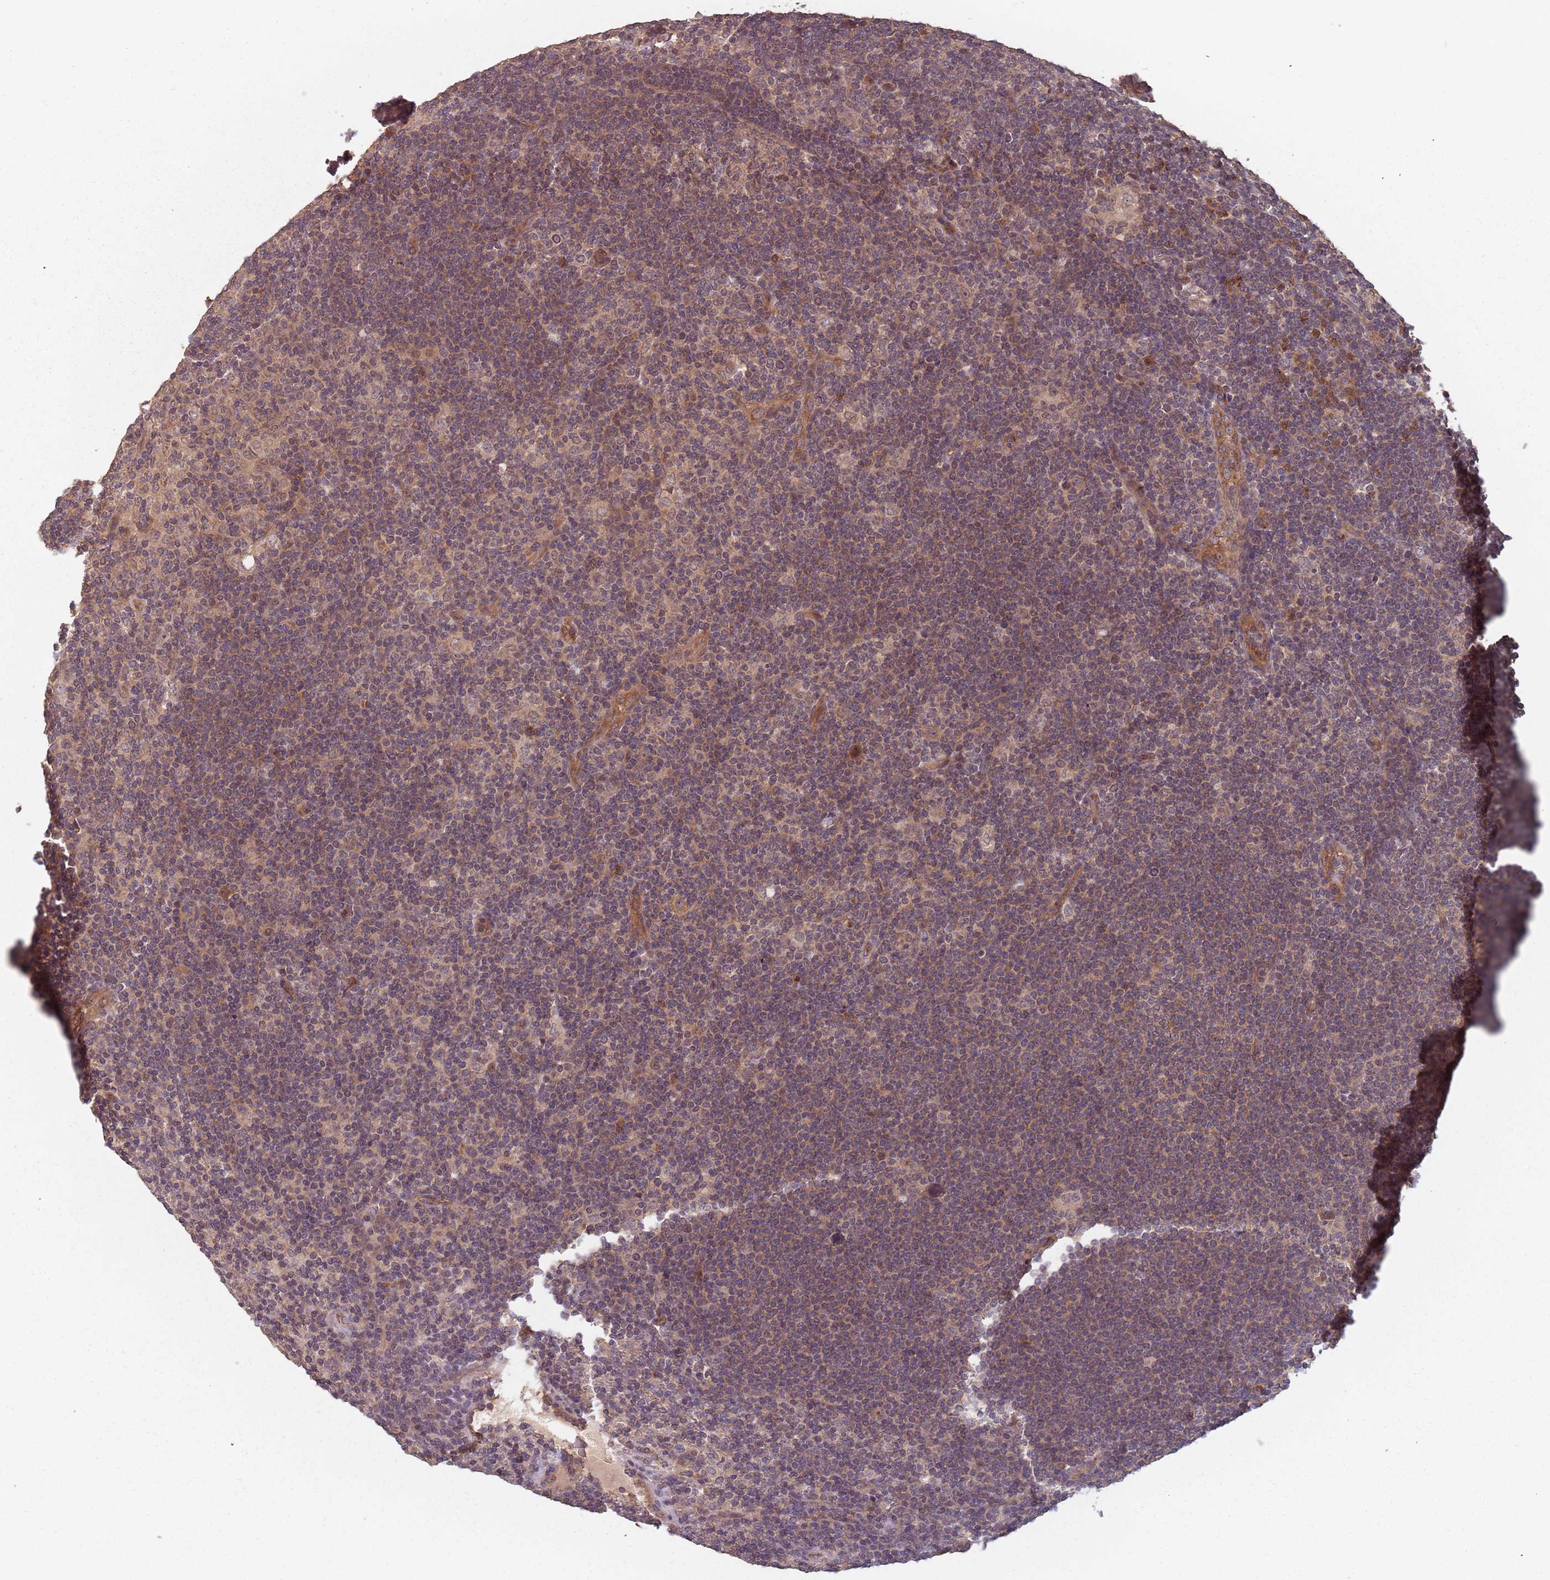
{"staining": {"intensity": "moderate", "quantity": ">75%", "location": "cytoplasmic/membranous"}, "tissue": "lymphoma", "cell_type": "Tumor cells", "image_type": "cancer", "snomed": [{"axis": "morphology", "description": "Hodgkin's disease, NOS"}, {"axis": "topography", "description": "Lymph node"}], "caption": "This is an image of IHC staining of Hodgkin's disease, which shows moderate staining in the cytoplasmic/membranous of tumor cells.", "gene": "C3orf14", "patient": {"sex": "female", "age": 57}}